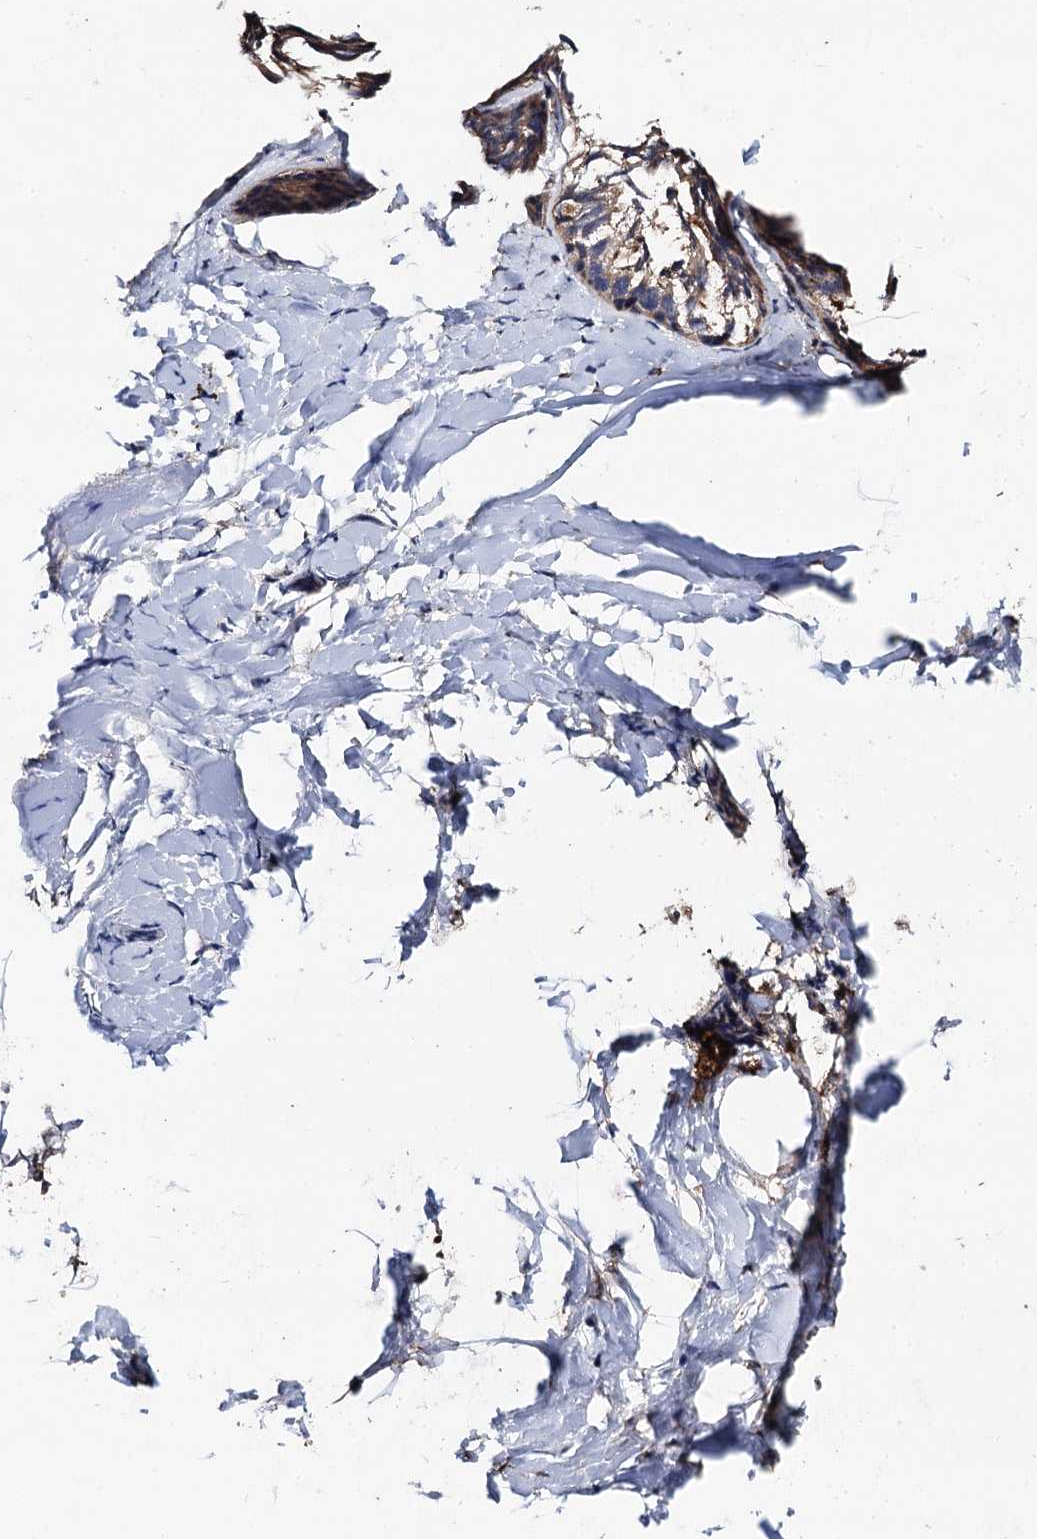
{"staining": {"intensity": "weak", "quantity": ">75%", "location": "cytoplasmic/membranous"}, "tissue": "adipose tissue", "cell_type": "Adipocytes", "image_type": "normal", "snomed": [{"axis": "morphology", "description": "Normal tissue, NOS"}, {"axis": "morphology", "description": "Fibrosis, NOS"}, {"axis": "topography", "description": "Breast"}, {"axis": "topography", "description": "Adipose tissue"}], "caption": "DAB (3,3'-diaminobenzidine) immunohistochemical staining of unremarkable human adipose tissue exhibits weak cytoplasmic/membranous protein positivity in about >75% of adipocytes.", "gene": "PPTC7", "patient": {"sex": "female", "age": 39}}